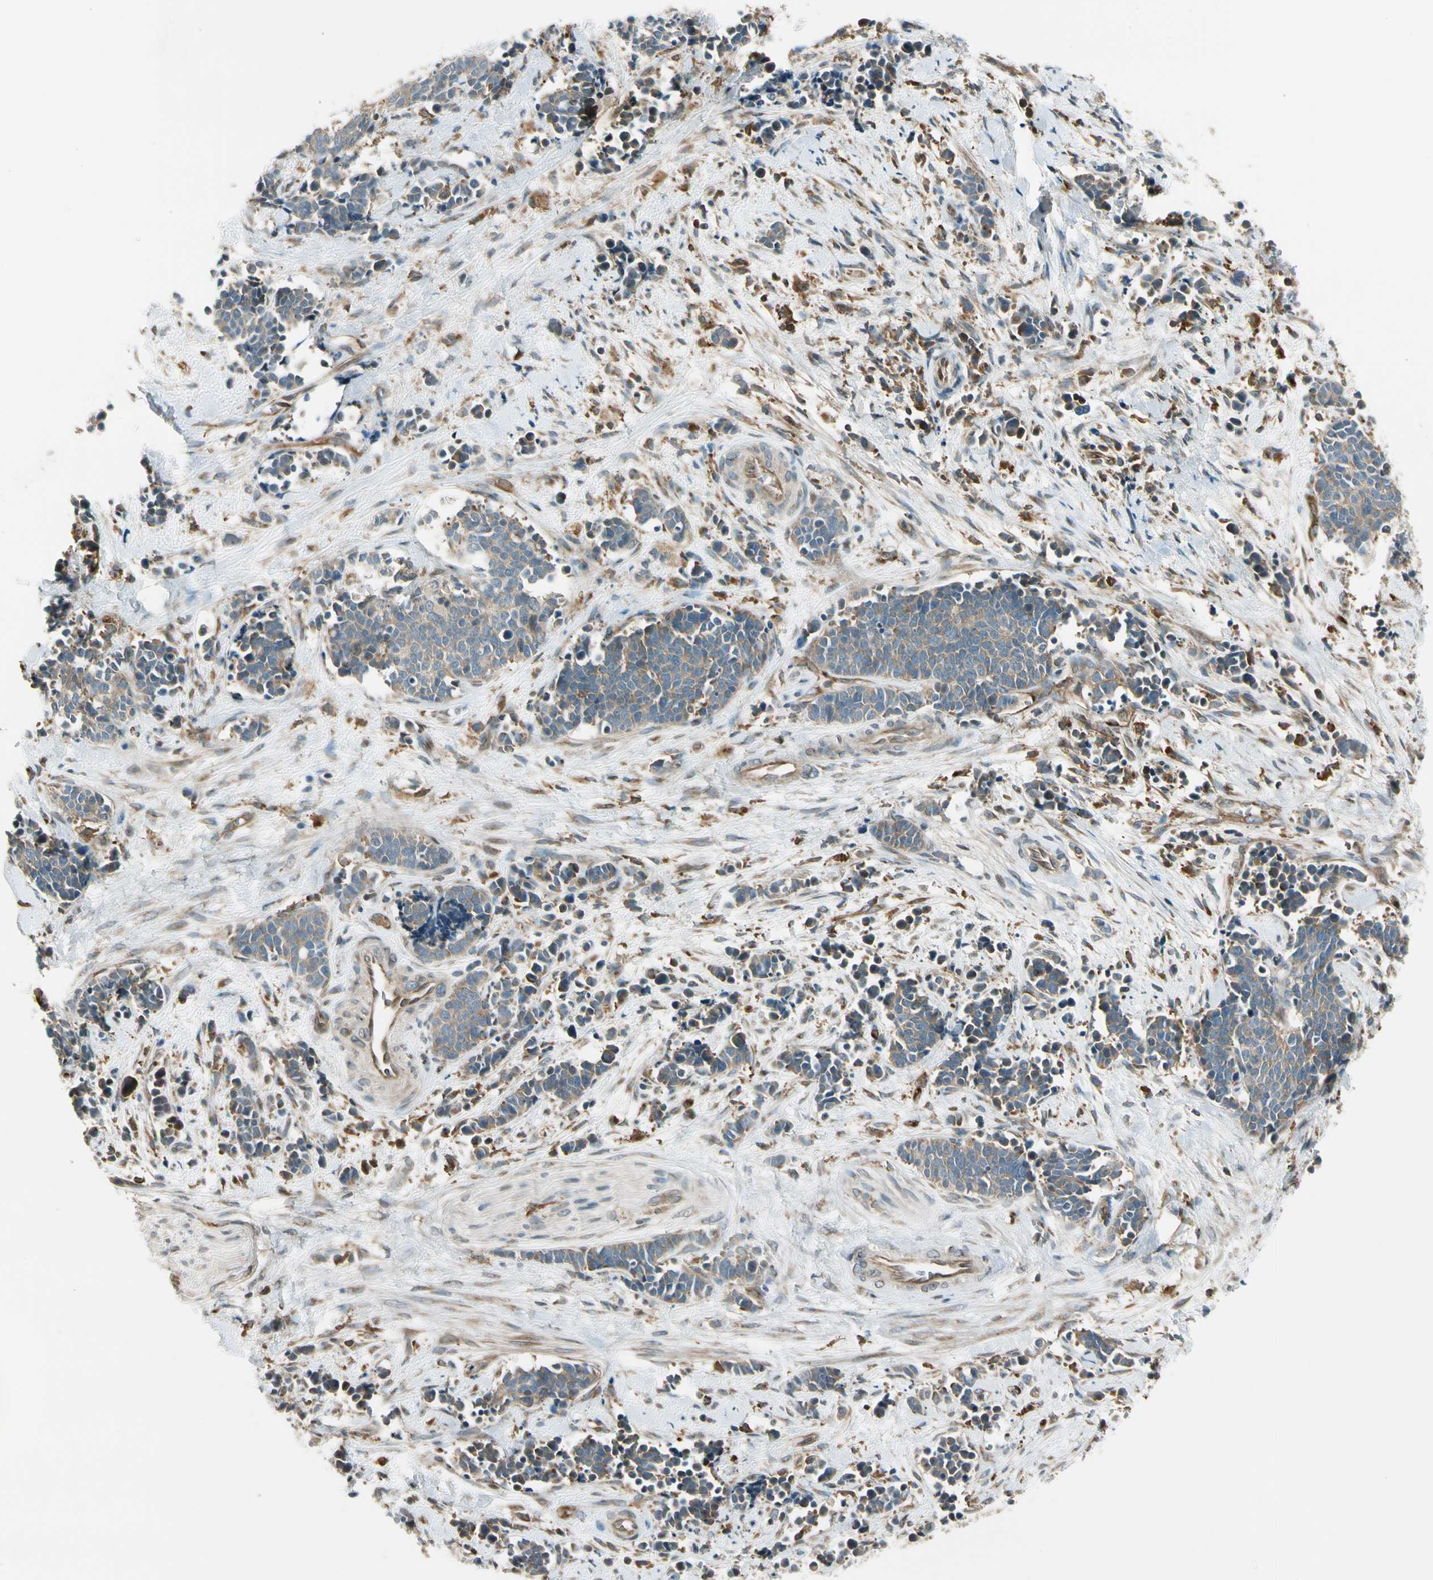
{"staining": {"intensity": "weak", "quantity": ">75%", "location": "cytoplasmic/membranous"}, "tissue": "cervical cancer", "cell_type": "Tumor cells", "image_type": "cancer", "snomed": [{"axis": "morphology", "description": "Squamous cell carcinoma, NOS"}, {"axis": "topography", "description": "Cervix"}], "caption": "Immunohistochemical staining of human cervical cancer (squamous cell carcinoma) demonstrates low levels of weak cytoplasmic/membranous protein staining in approximately >75% of tumor cells.", "gene": "TRIO", "patient": {"sex": "female", "age": 35}}